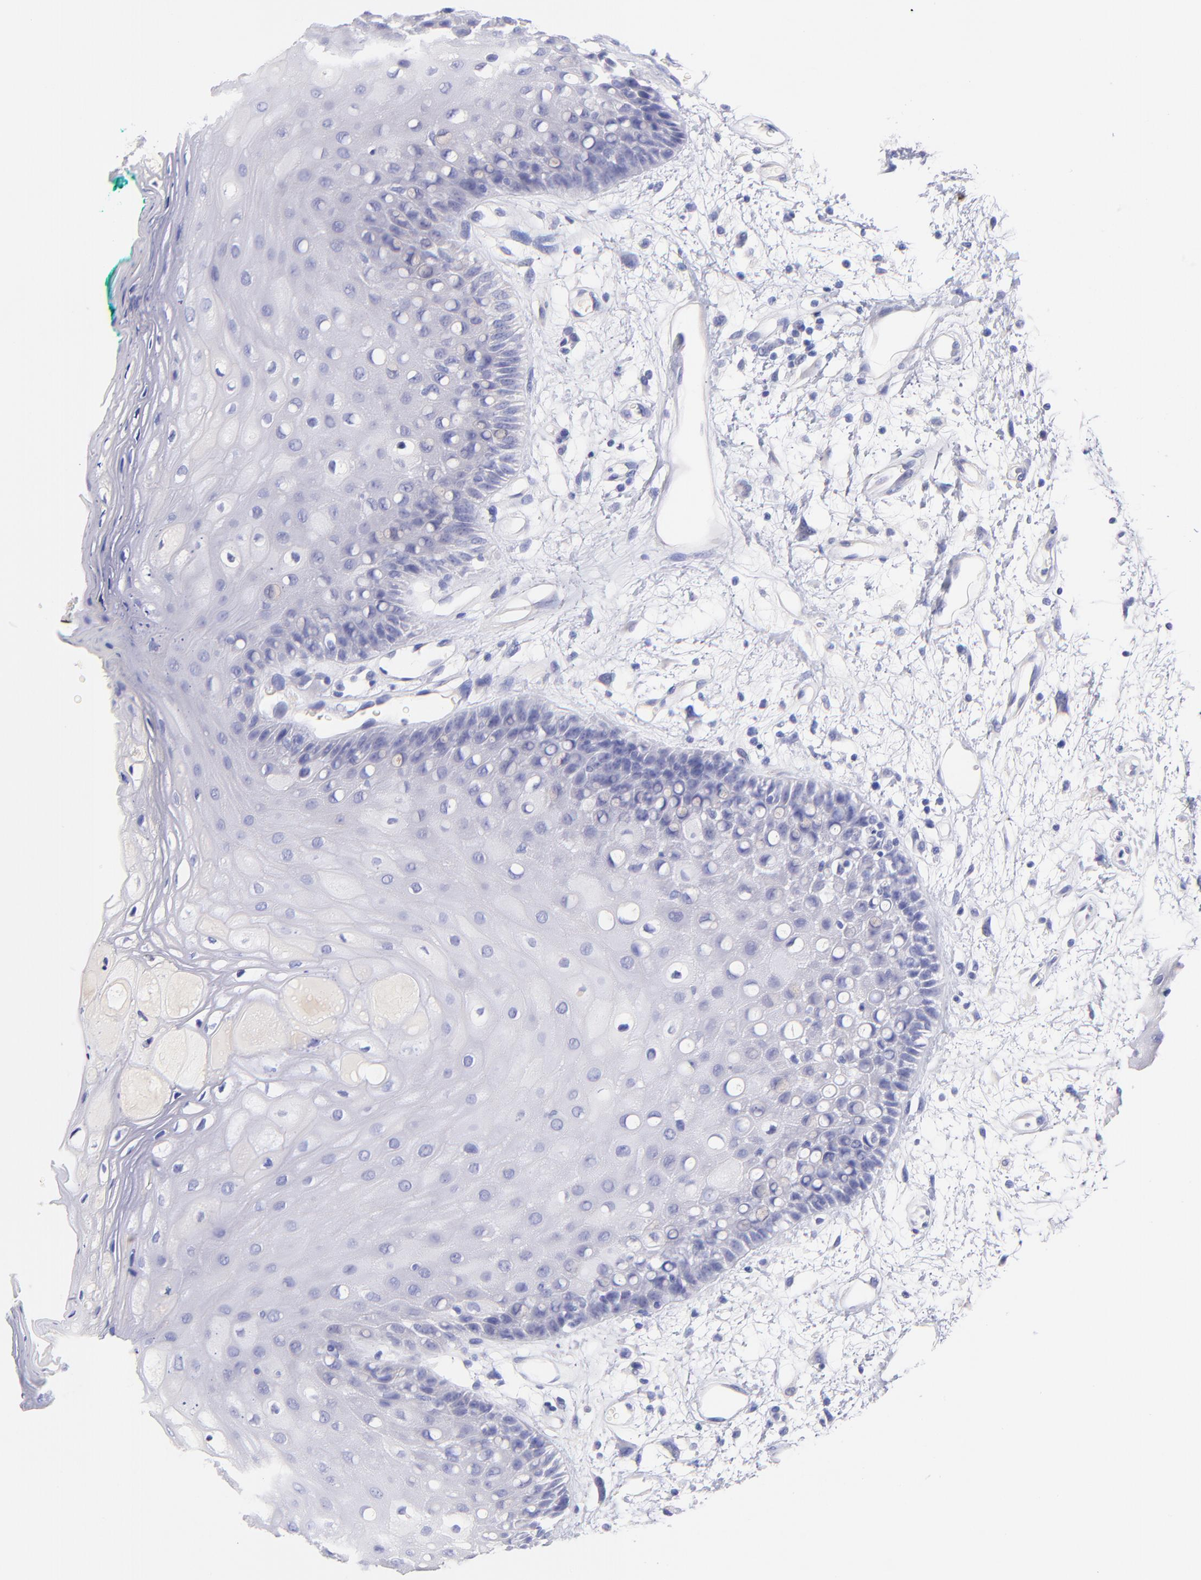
{"staining": {"intensity": "negative", "quantity": "none", "location": "none"}, "tissue": "oral mucosa", "cell_type": "Squamous epithelial cells", "image_type": "normal", "snomed": [{"axis": "morphology", "description": "Normal tissue, NOS"}, {"axis": "morphology", "description": "Squamous cell carcinoma, NOS"}, {"axis": "topography", "description": "Skeletal muscle"}, {"axis": "topography", "description": "Oral tissue"}, {"axis": "topography", "description": "Head-Neck"}], "caption": "Immunohistochemistry of unremarkable oral mucosa exhibits no expression in squamous epithelial cells.", "gene": "RAB3B", "patient": {"sex": "female", "age": 84}}